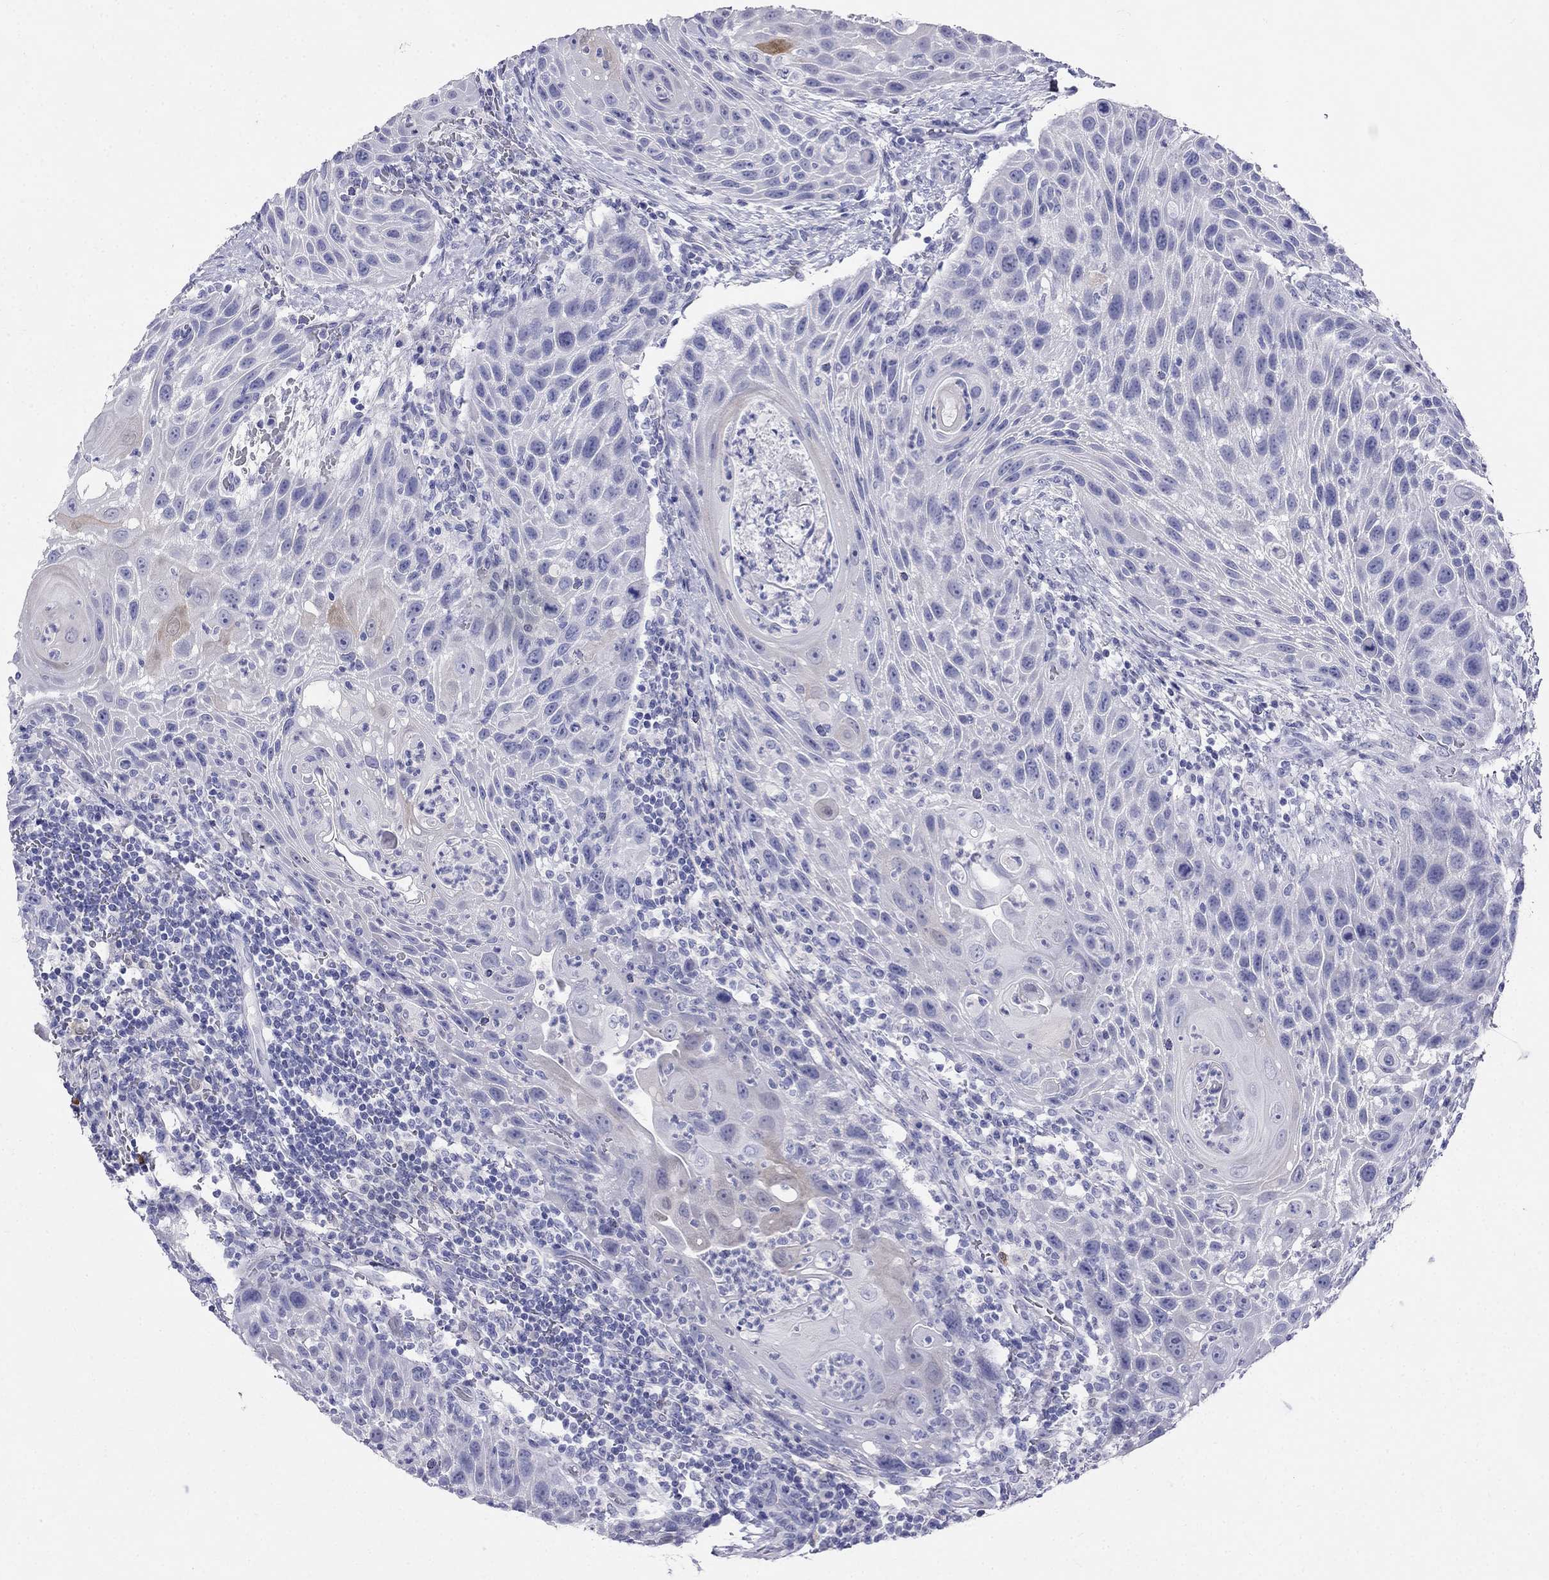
{"staining": {"intensity": "negative", "quantity": "none", "location": "none"}, "tissue": "head and neck cancer", "cell_type": "Tumor cells", "image_type": "cancer", "snomed": [{"axis": "morphology", "description": "Squamous cell carcinoma, NOS"}, {"axis": "topography", "description": "Head-Neck"}], "caption": "A high-resolution micrograph shows immunohistochemistry staining of head and neck cancer (squamous cell carcinoma), which shows no significant staining in tumor cells.", "gene": "RFLNA", "patient": {"sex": "male", "age": 69}}